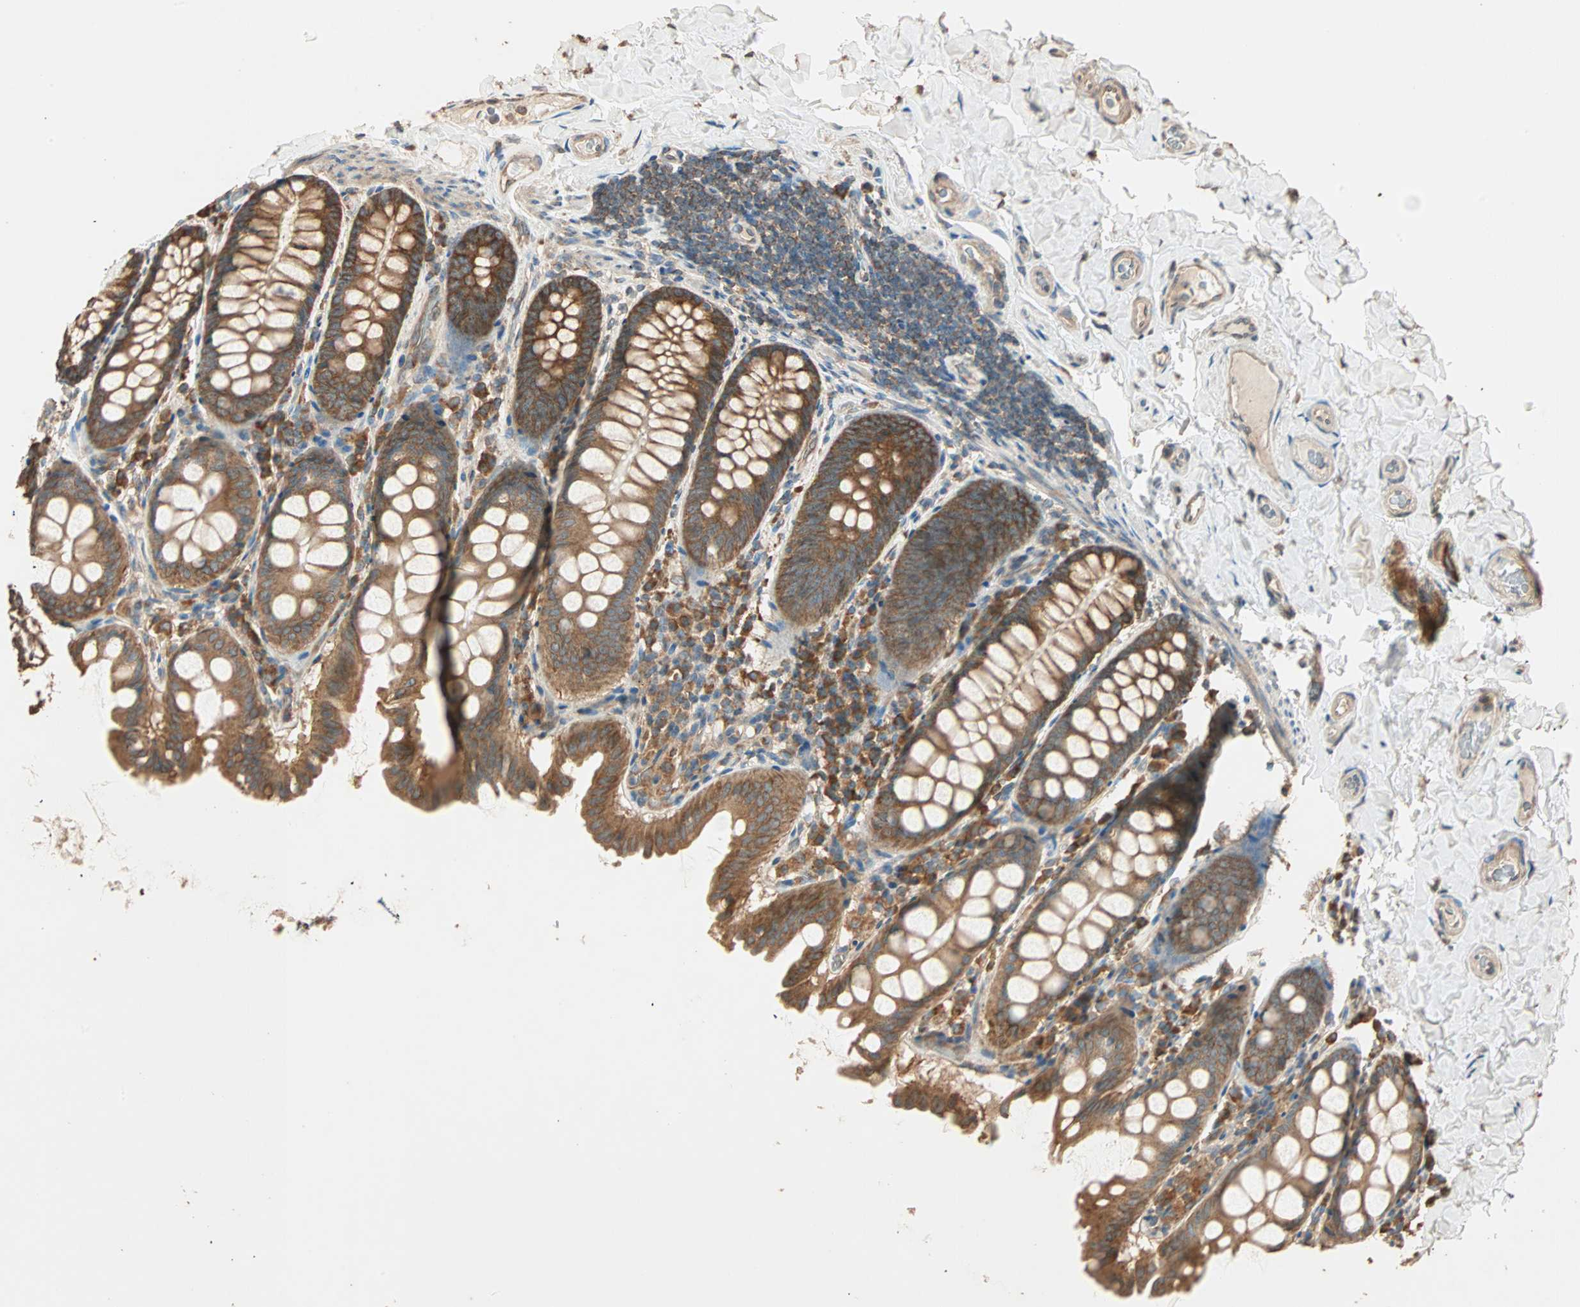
{"staining": {"intensity": "moderate", "quantity": ">75%", "location": "cytoplasmic/membranous"}, "tissue": "colon", "cell_type": "Endothelial cells", "image_type": "normal", "snomed": [{"axis": "morphology", "description": "Normal tissue, NOS"}, {"axis": "topography", "description": "Colon"}], "caption": "Immunohistochemical staining of benign human colon exhibits >75% levels of moderate cytoplasmic/membranous protein staining in approximately >75% of endothelial cells. (Stains: DAB in brown, nuclei in blue, Microscopy: brightfield microscopy at high magnification).", "gene": "EIF4G2", "patient": {"sex": "female", "age": 61}}